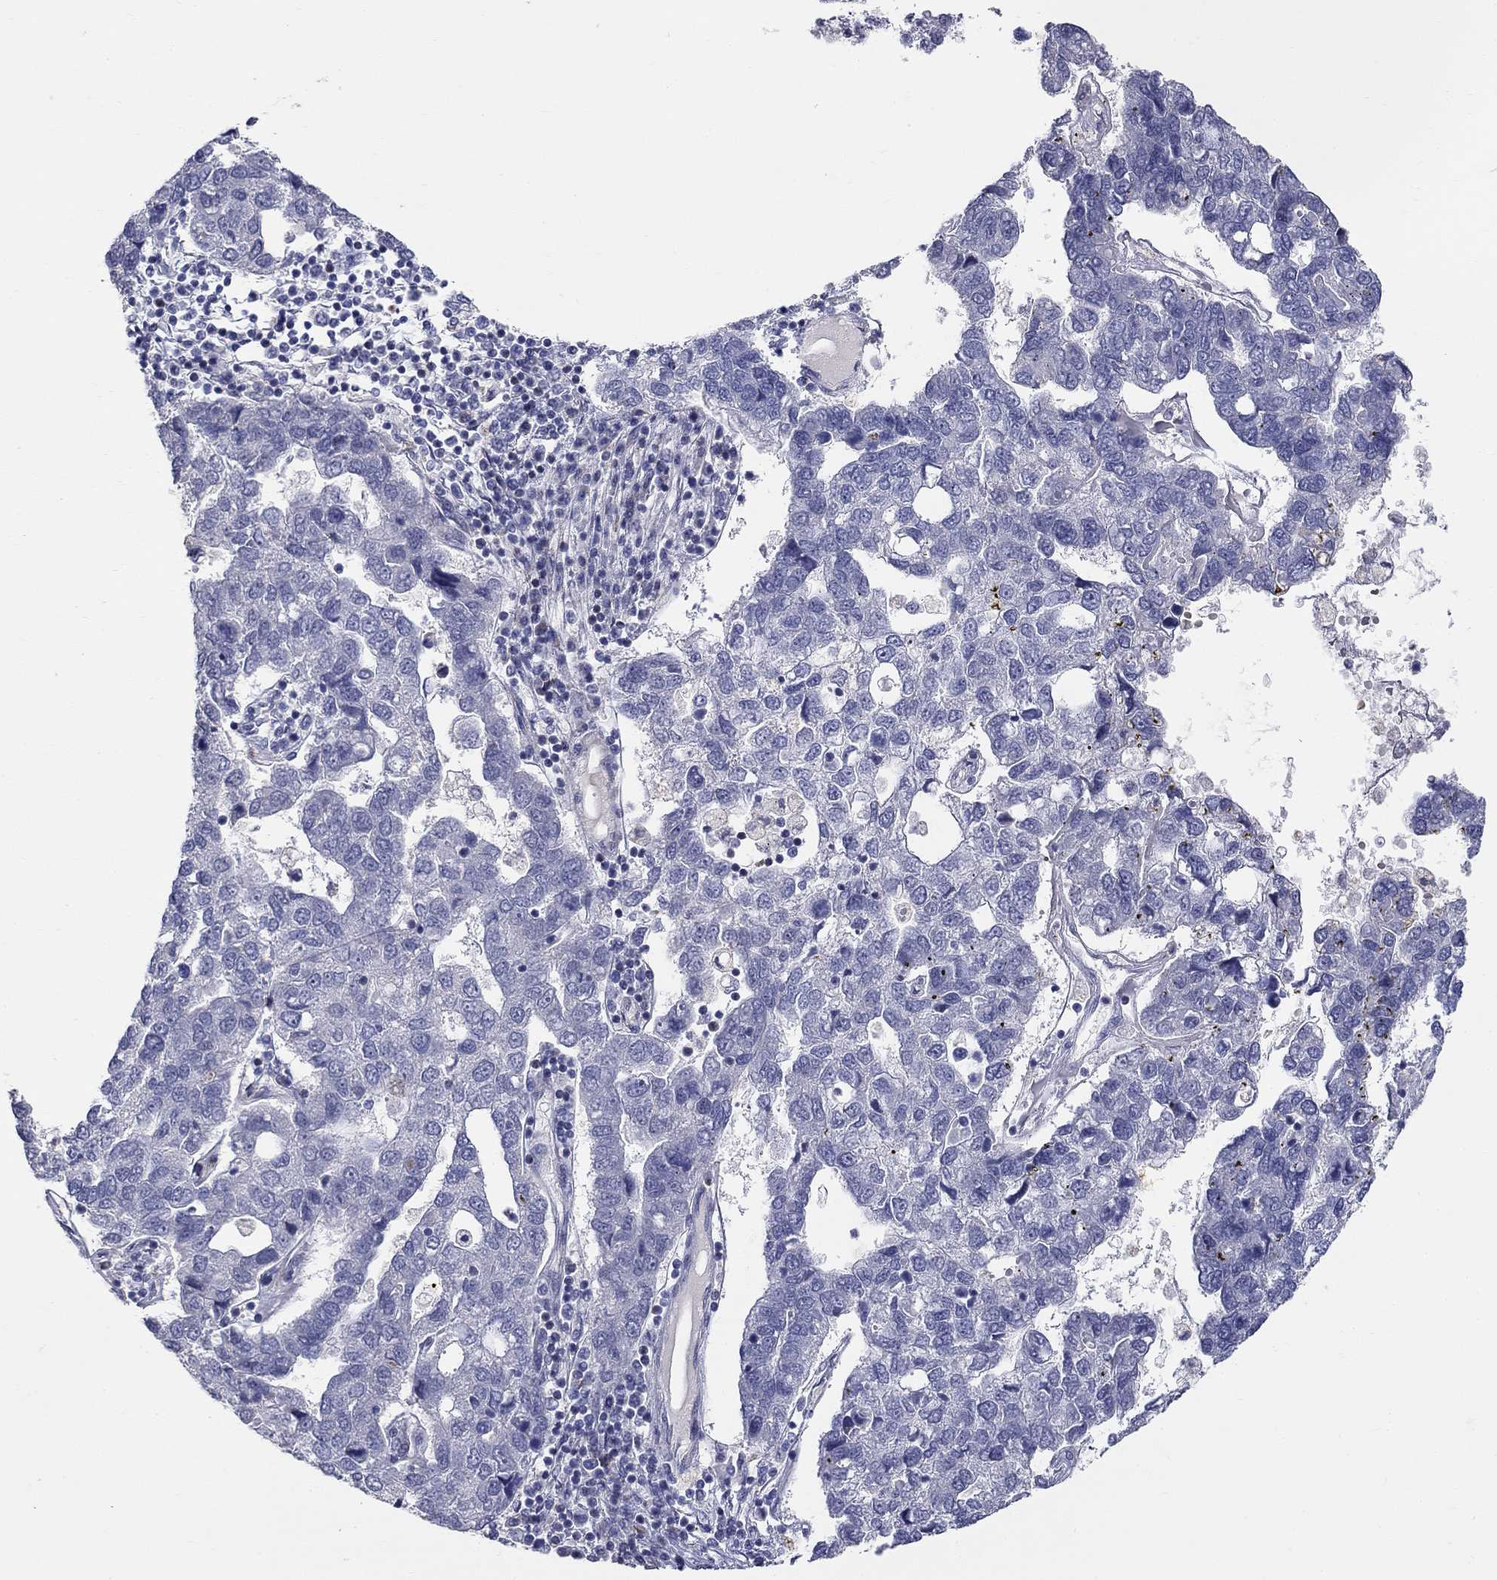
{"staining": {"intensity": "negative", "quantity": "none", "location": "none"}, "tissue": "pancreatic cancer", "cell_type": "Tumor cells", "image_type": "cancer", "snomed": [{"axis": "morphology", "description": "Adenocarcinoma, NOS"}, {"axis": "topography", "description": "Pancreas"}], "caption": "An immunohistochemistry (IHC) histopathology image of pancreatic cancer (adenocarcinoma) is shown. There is no staining in tumor cells of pancreatic cancer (adenocarcinoma).", "gene": "HMX2", "patient": {"sex": "female", "age": 61}}